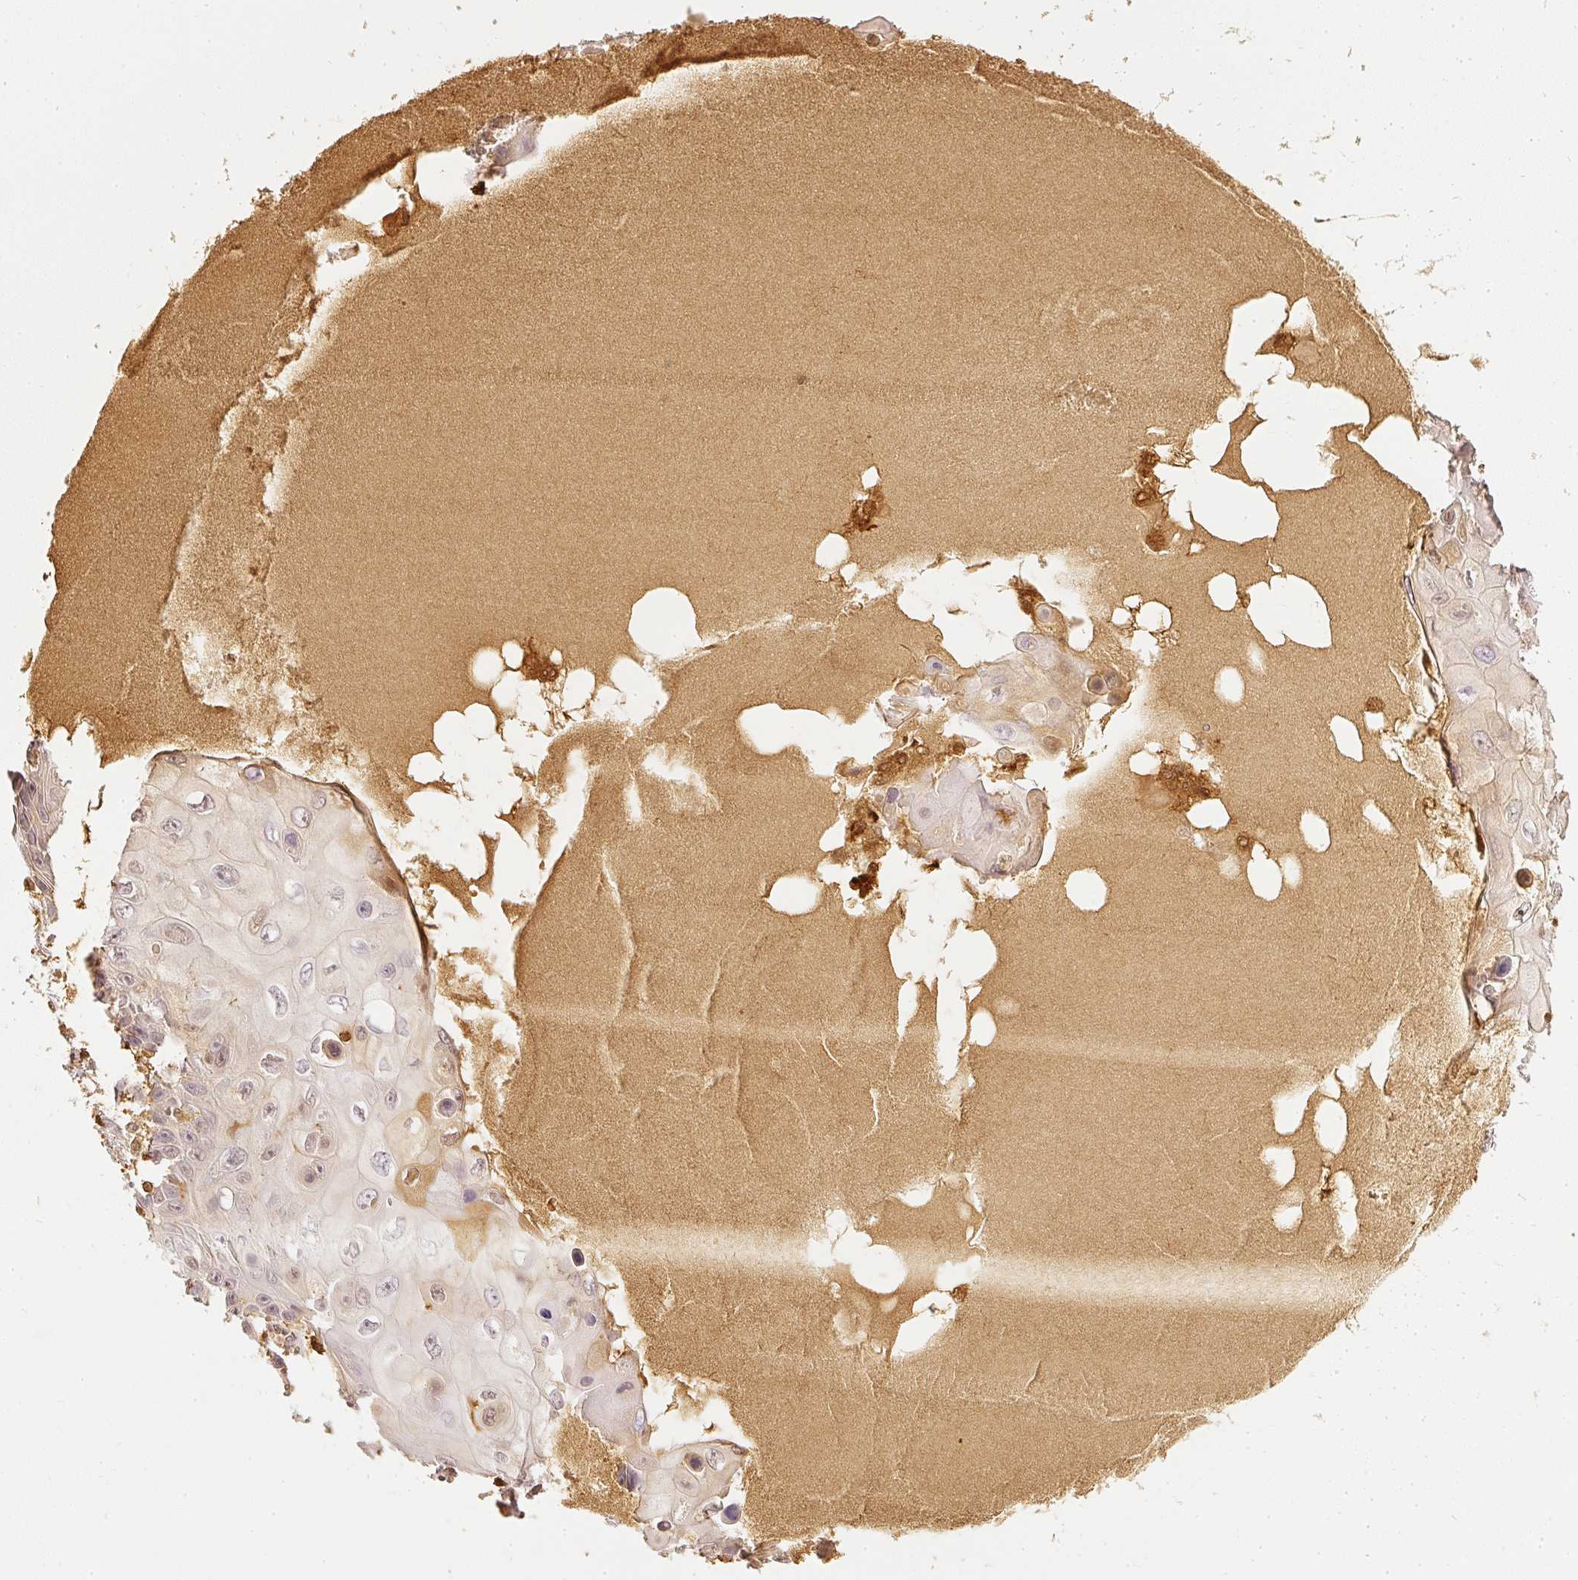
{"staining": {"intensity": "moderate", "quantity": "25%-75%", "location": "cytoplasmic/membranous"}, "tissue": "skin cancer", "cell_type": "Tumor cells", "image_type": "cancer", "snomed": [{"axis": "morphology", "description": "Squamous cell carcinoma, NOS"}, {"axis": "topography", "description": "Skin"}], "caption": "A histopathology image of human skin cancer (squamous cell carcinoma) stained for a protein displays moderate cytoplasmic/membranous brown staining in tumor cells.", "gene": "PFN1", "patient": {"sex": "male", "age": 82}}